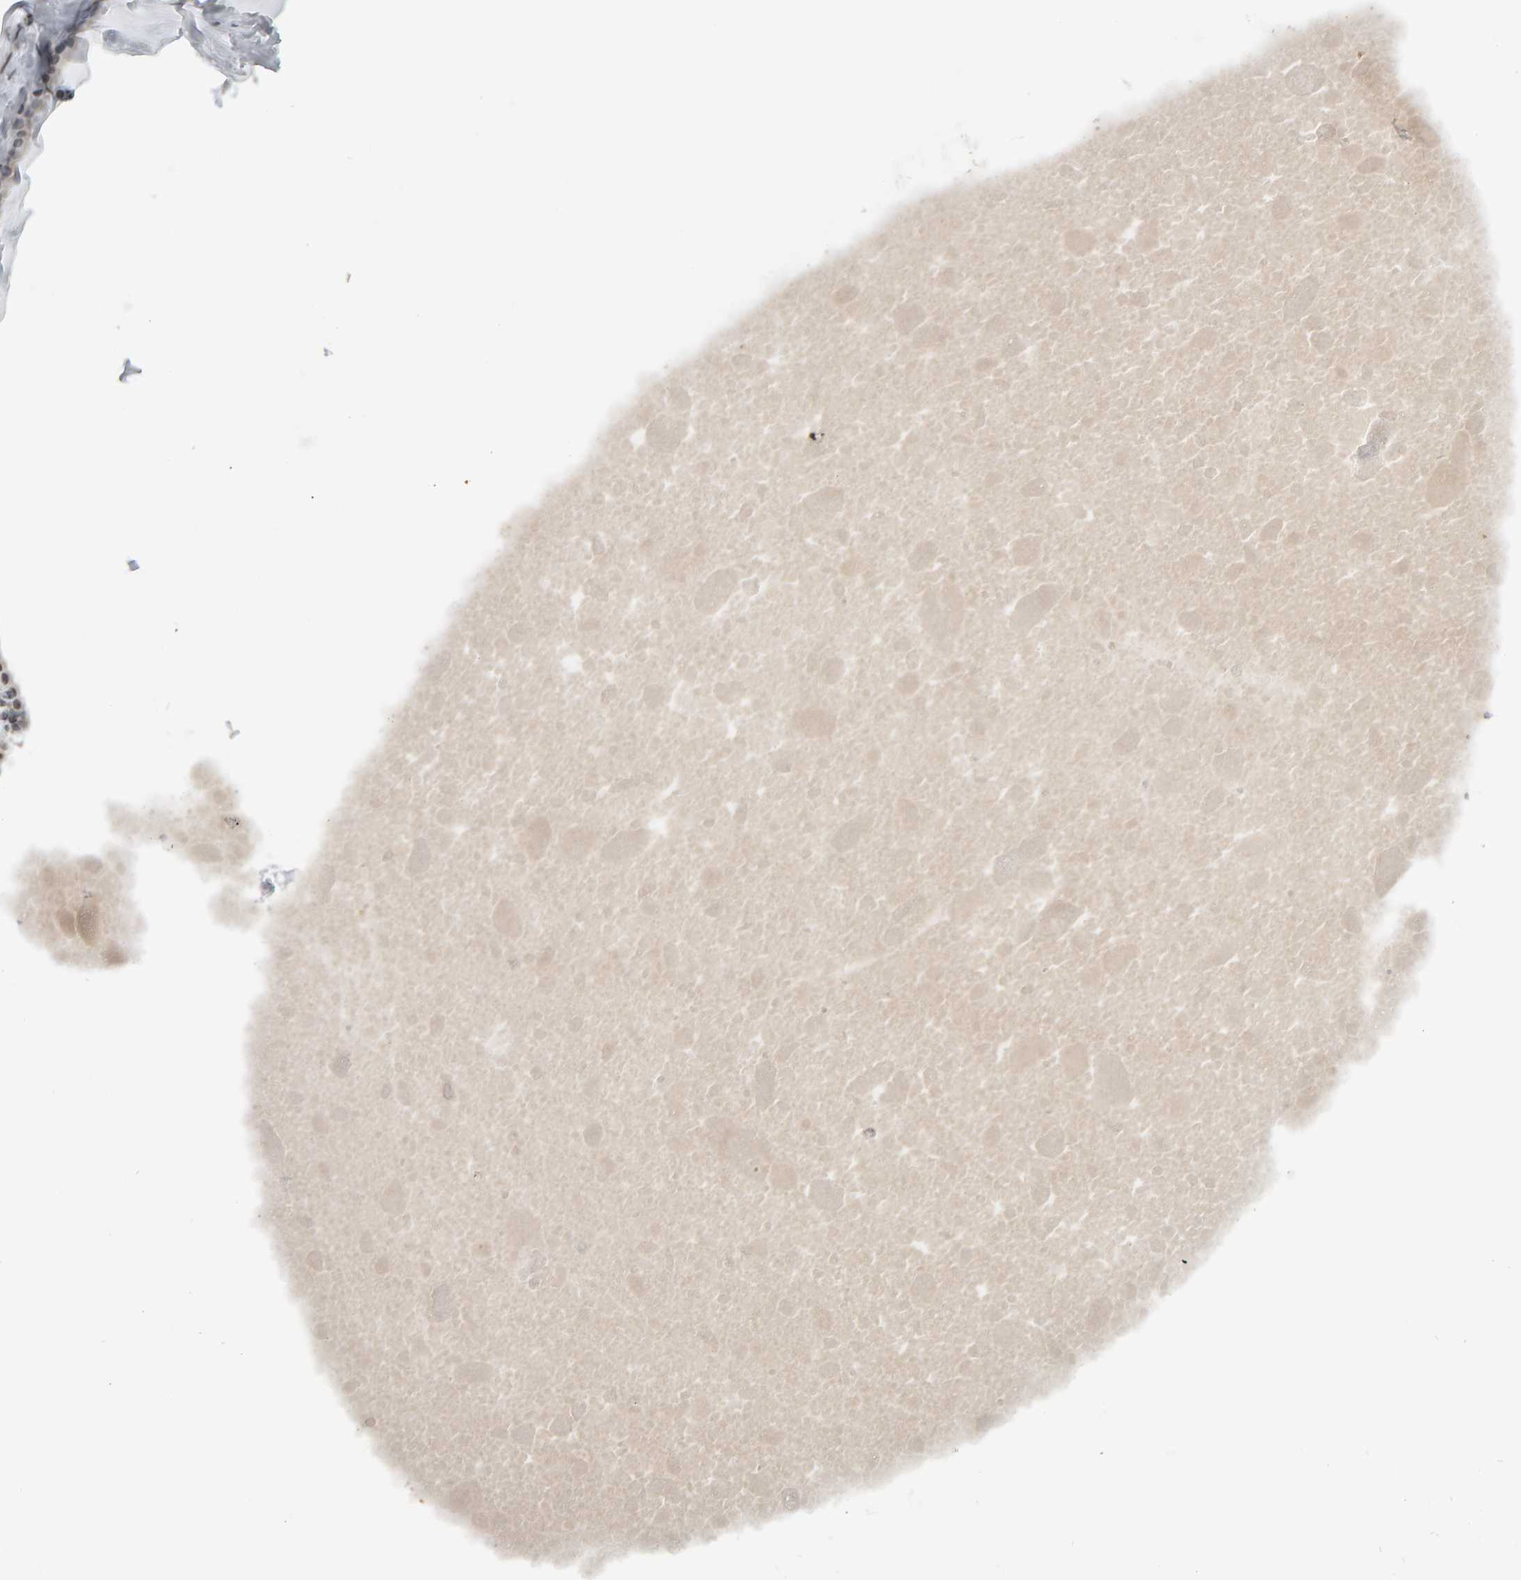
{"staining": {"intensity": "weak", "quantity": ">75%", "location": "nuclear"}, "tissue": "adipose tissue", "cell_type": "Adipocytes", "image_type": "normal", "snomed": [{"axis": "morphology", "description": "Normal tissue, NOS"}, {"axis": "morphology", "description": "Fibrosis, NOS"}, {"axis": "topography", "description": "Breast"}, {"axis": "topography", "description": "Adipose tissue"}], "caption": "This image reveals IHC staining of benign adipose tissue, with low weak nuclear staining in approximately >75% of adipocytes.", "gene": "TRAM1", "patient": {"sex": "female", "age": 39}}